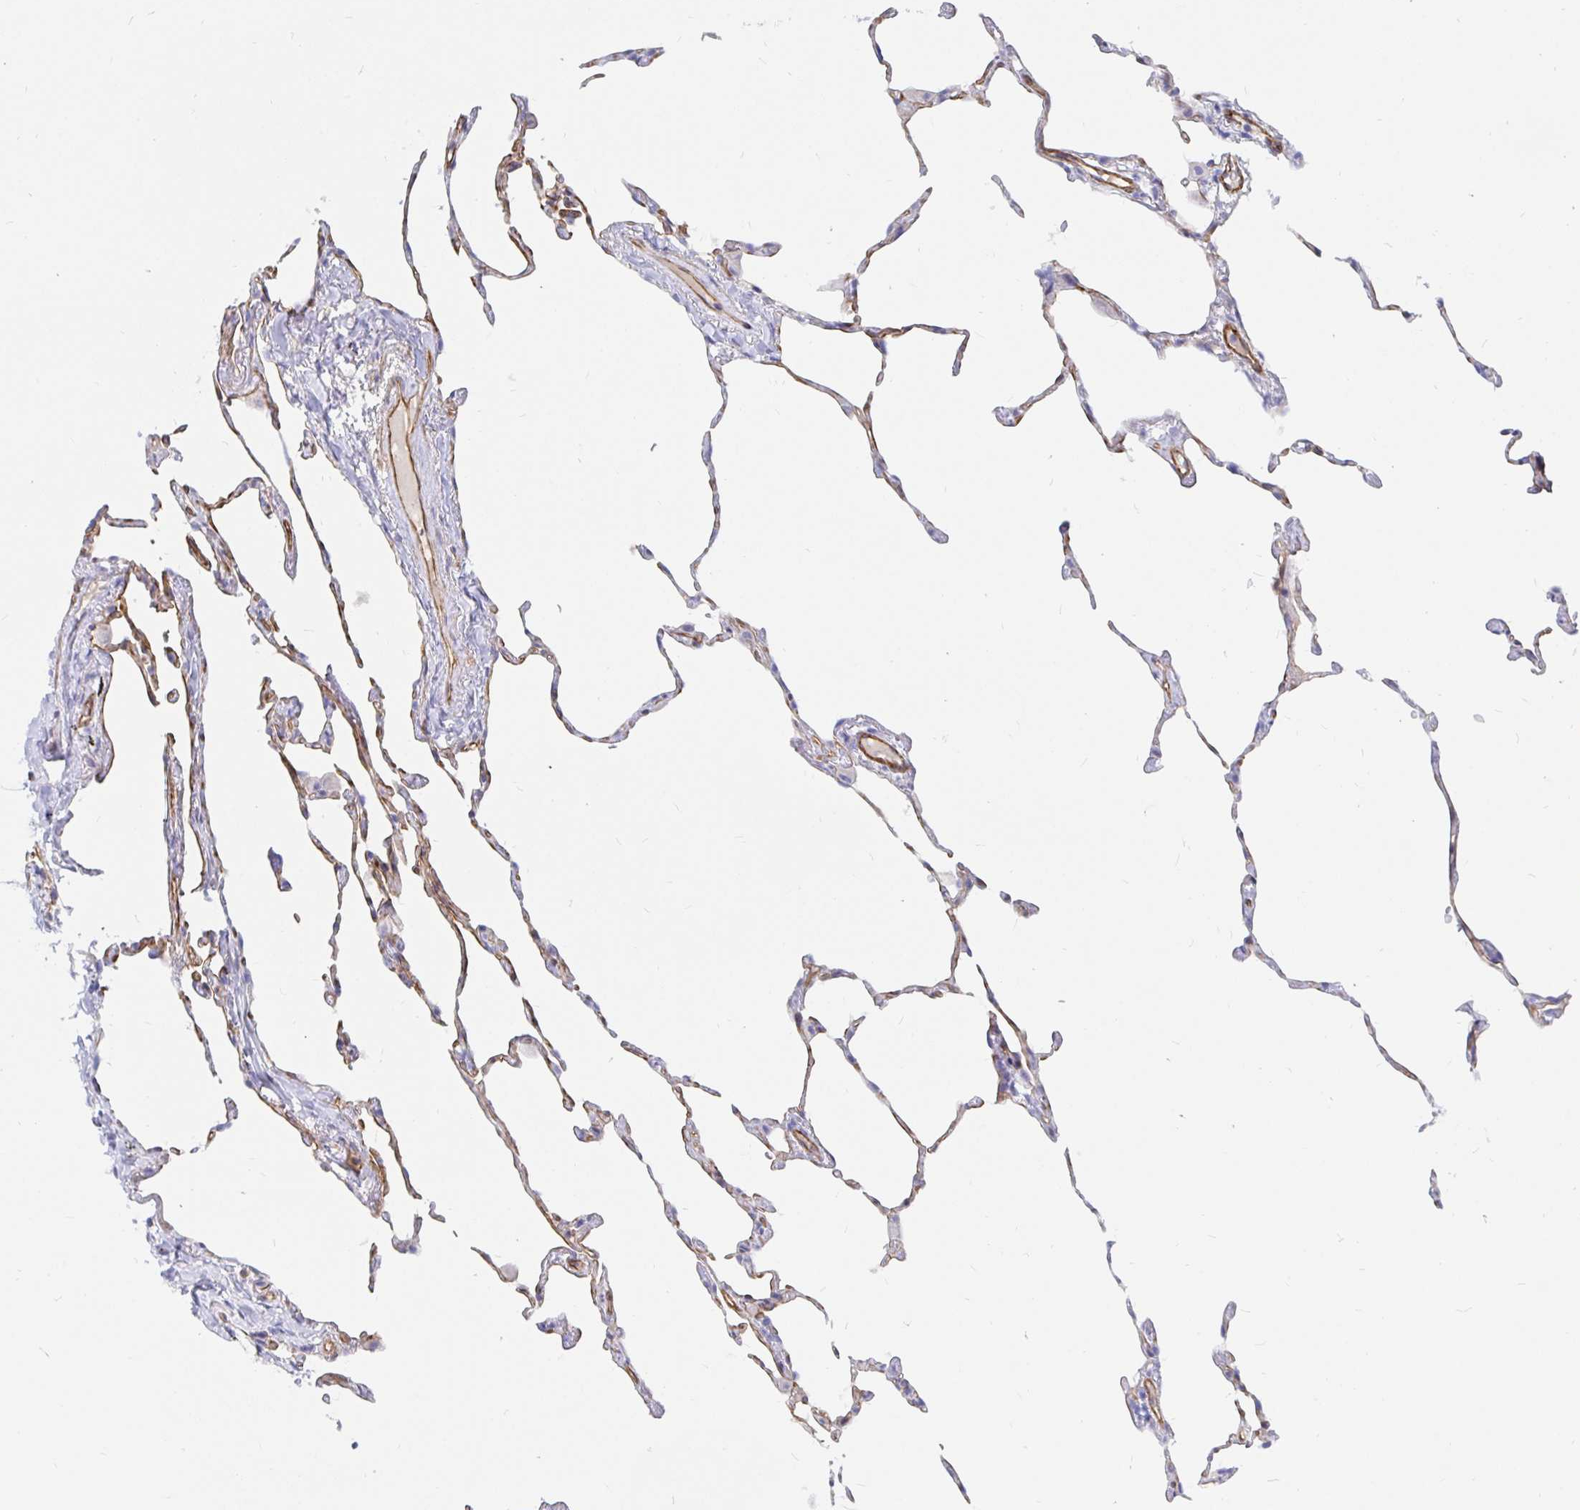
{"staining": {"intensity": "moderate", "quantity": "<25%", "location": "cytoplasmic/membranous"}, "tissue": "lung", "cell_type": "Alveolar cells", "image_type": "normal", "snomed": [{"axis": "morphology", "description": "Normal tissue, NOS"}, {"axis": "topography", "description": "Lung"}], "caption": "Lung stained with DAB (3,3'-diaminobenzidine) IHC reveals low levels of moderate cytoplasmic/membranous positivity in about <25% of alveolar cells.", "gene": "COX16", "patient": {"sex": "female", "age": 57}}